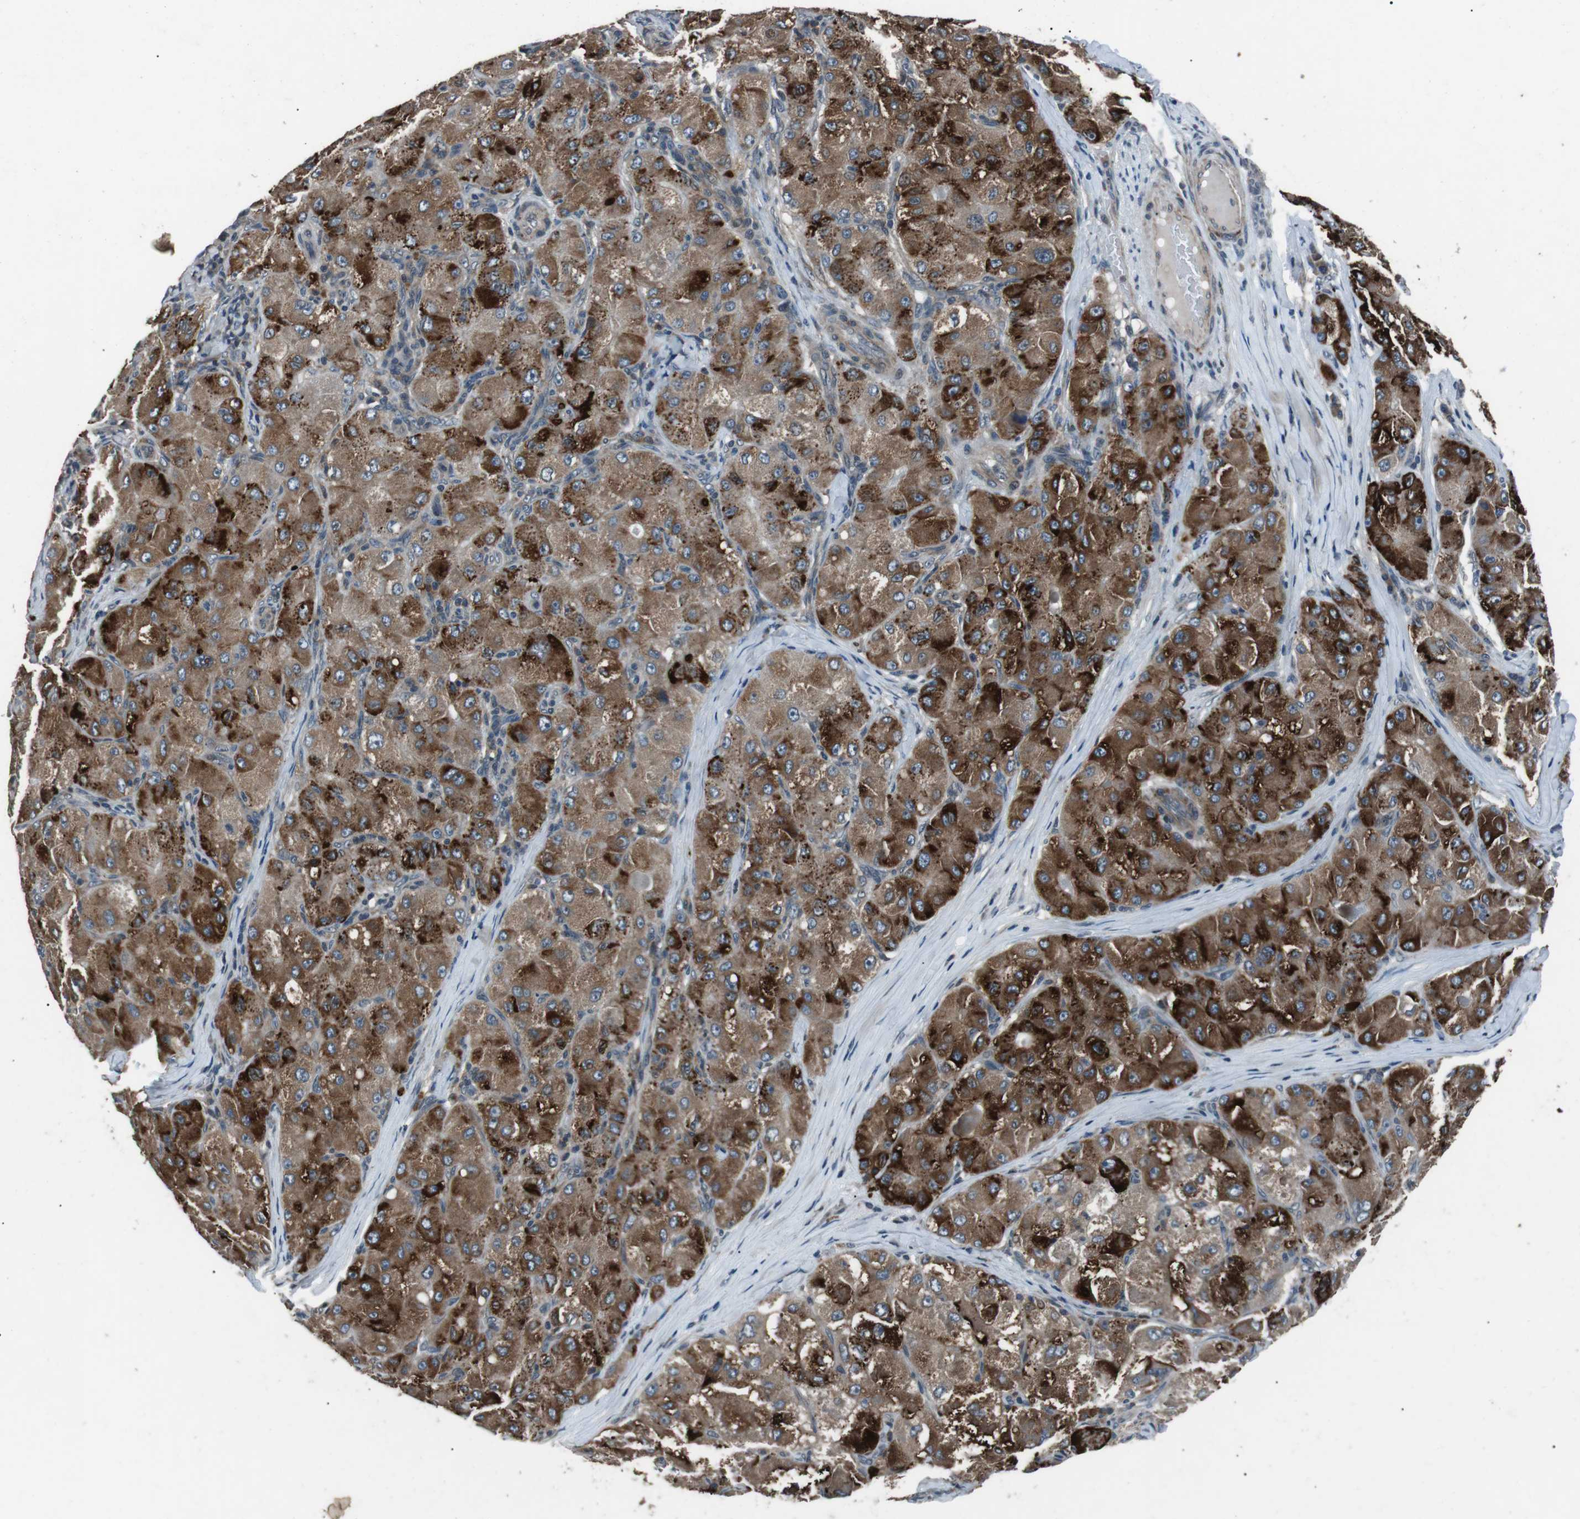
{"staining": {"intensity": "strong", "quantity": ">75%", "location": "cytoplasmic/membranous"}, "tissue": "liver cancer", "cell_type": "Tumor cells", "image_type": "cancer", "snomed": [{"axis": "morphology", "description": "Carcinoma, Hepatocellular, NOS"}, {"axis": "topography", "description": "Liver"}], "caption": "Strong cytoplasmic/membranous expression for a protein is identified in about >75% of tumor cells of liver cancer (hepatocellular carcinoma) using immunohistochemistry (IHC).", "gene": "NEK7", "patient": {"sex": "male", "age": 80}}